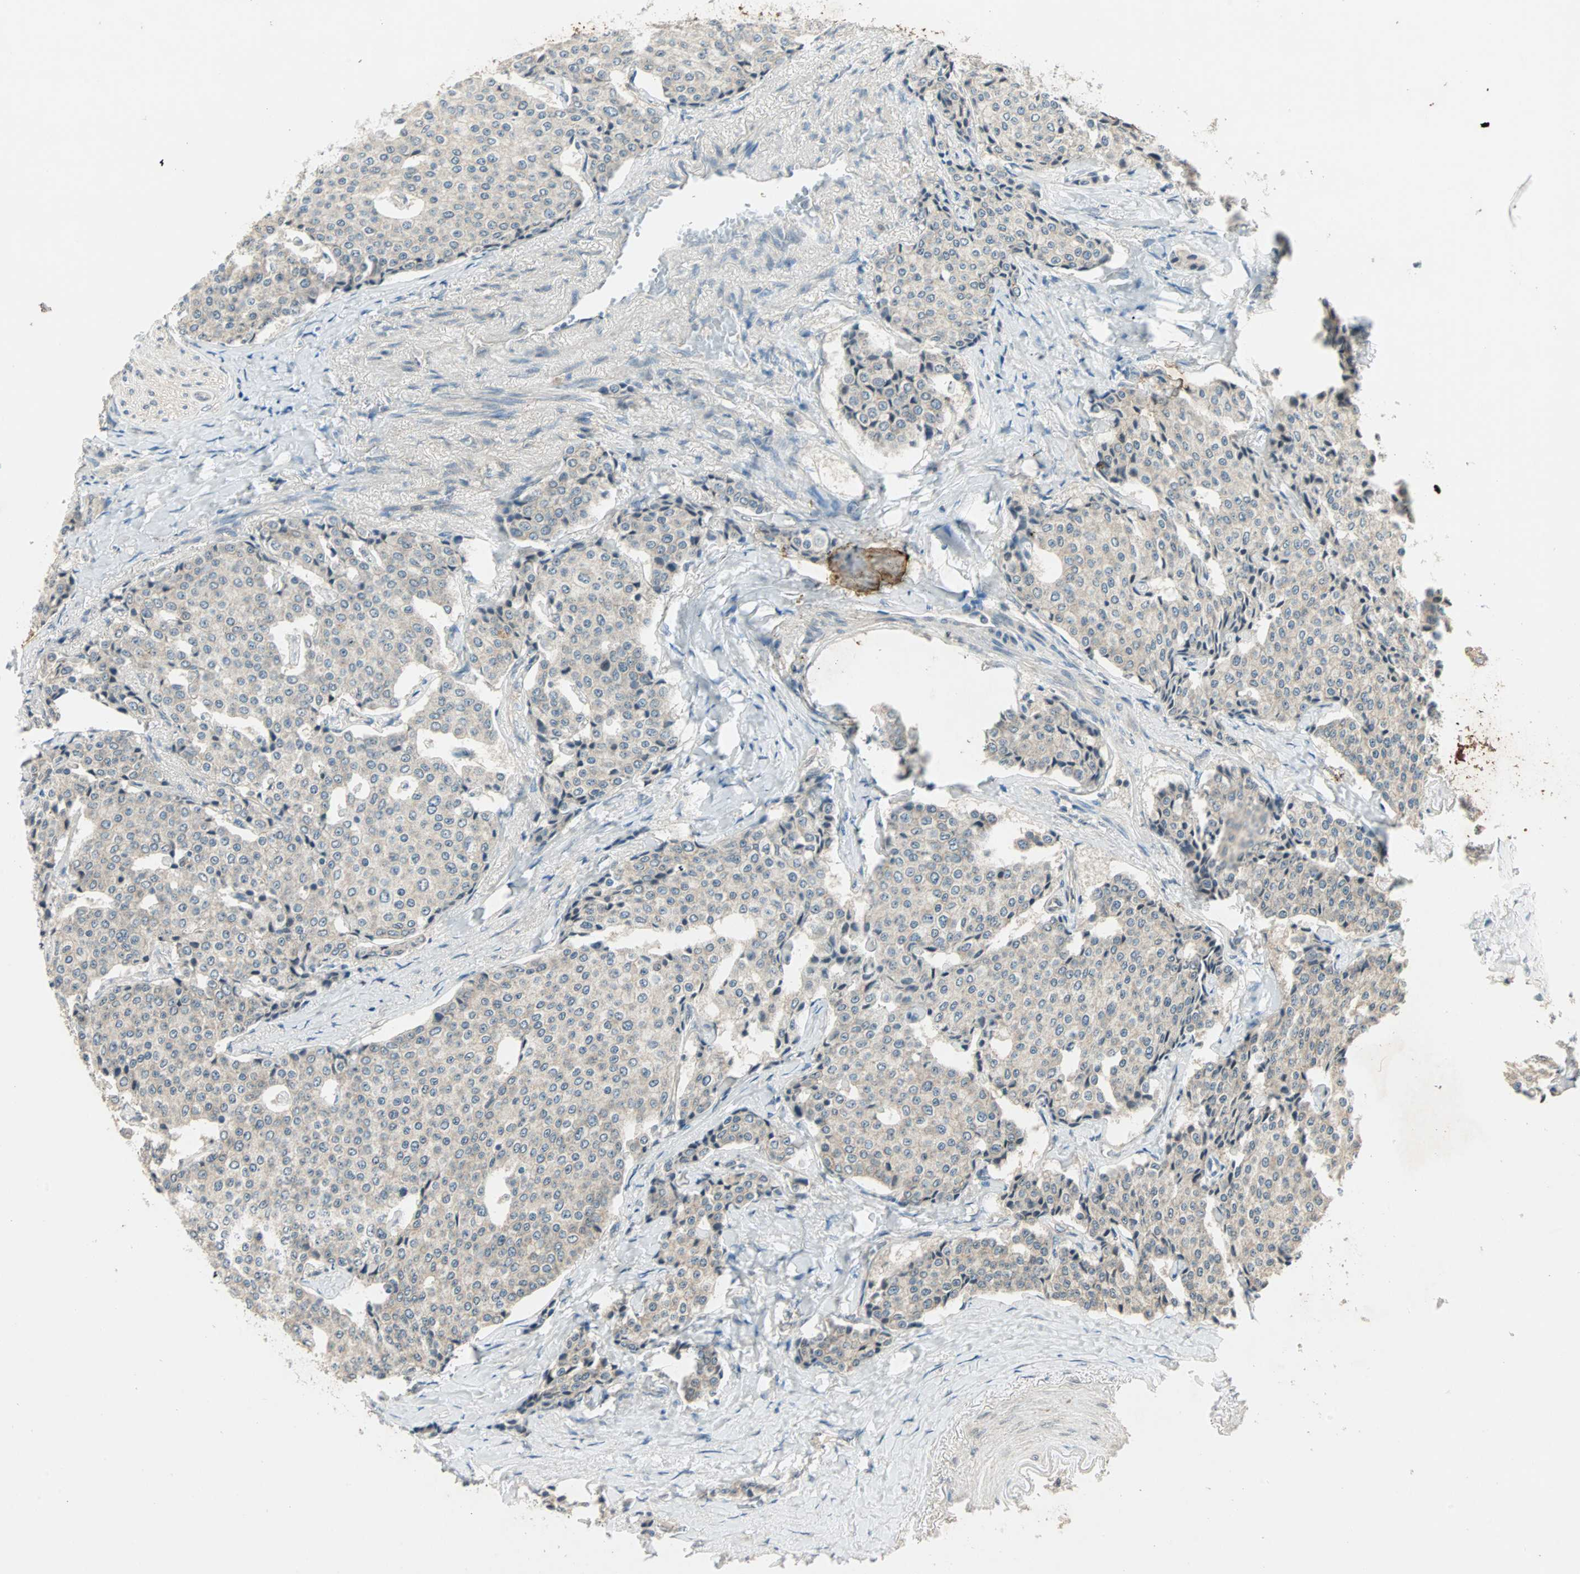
{"staining": {"intensity": "weak", "quantity": ">75%", "location": "cytoplasmic/membranous"}, "tissue": "carcinoid", "cell_type": "Tumor cells", "image_type": "cancer", "snomed": [{"axis": "morphology", "description": "Carcinoid, malignant, NOS"}, {"axis": "topography", "description": "Colon"}], "caption": "A high-resolution histopathology image shows IHC staining of carcinoid, which displays weak cytoplasmic/membranous positivity in approximately >75% of tumor cells.", "gene": "TTF2", "patient": {"sex": "female", "age": 61}}